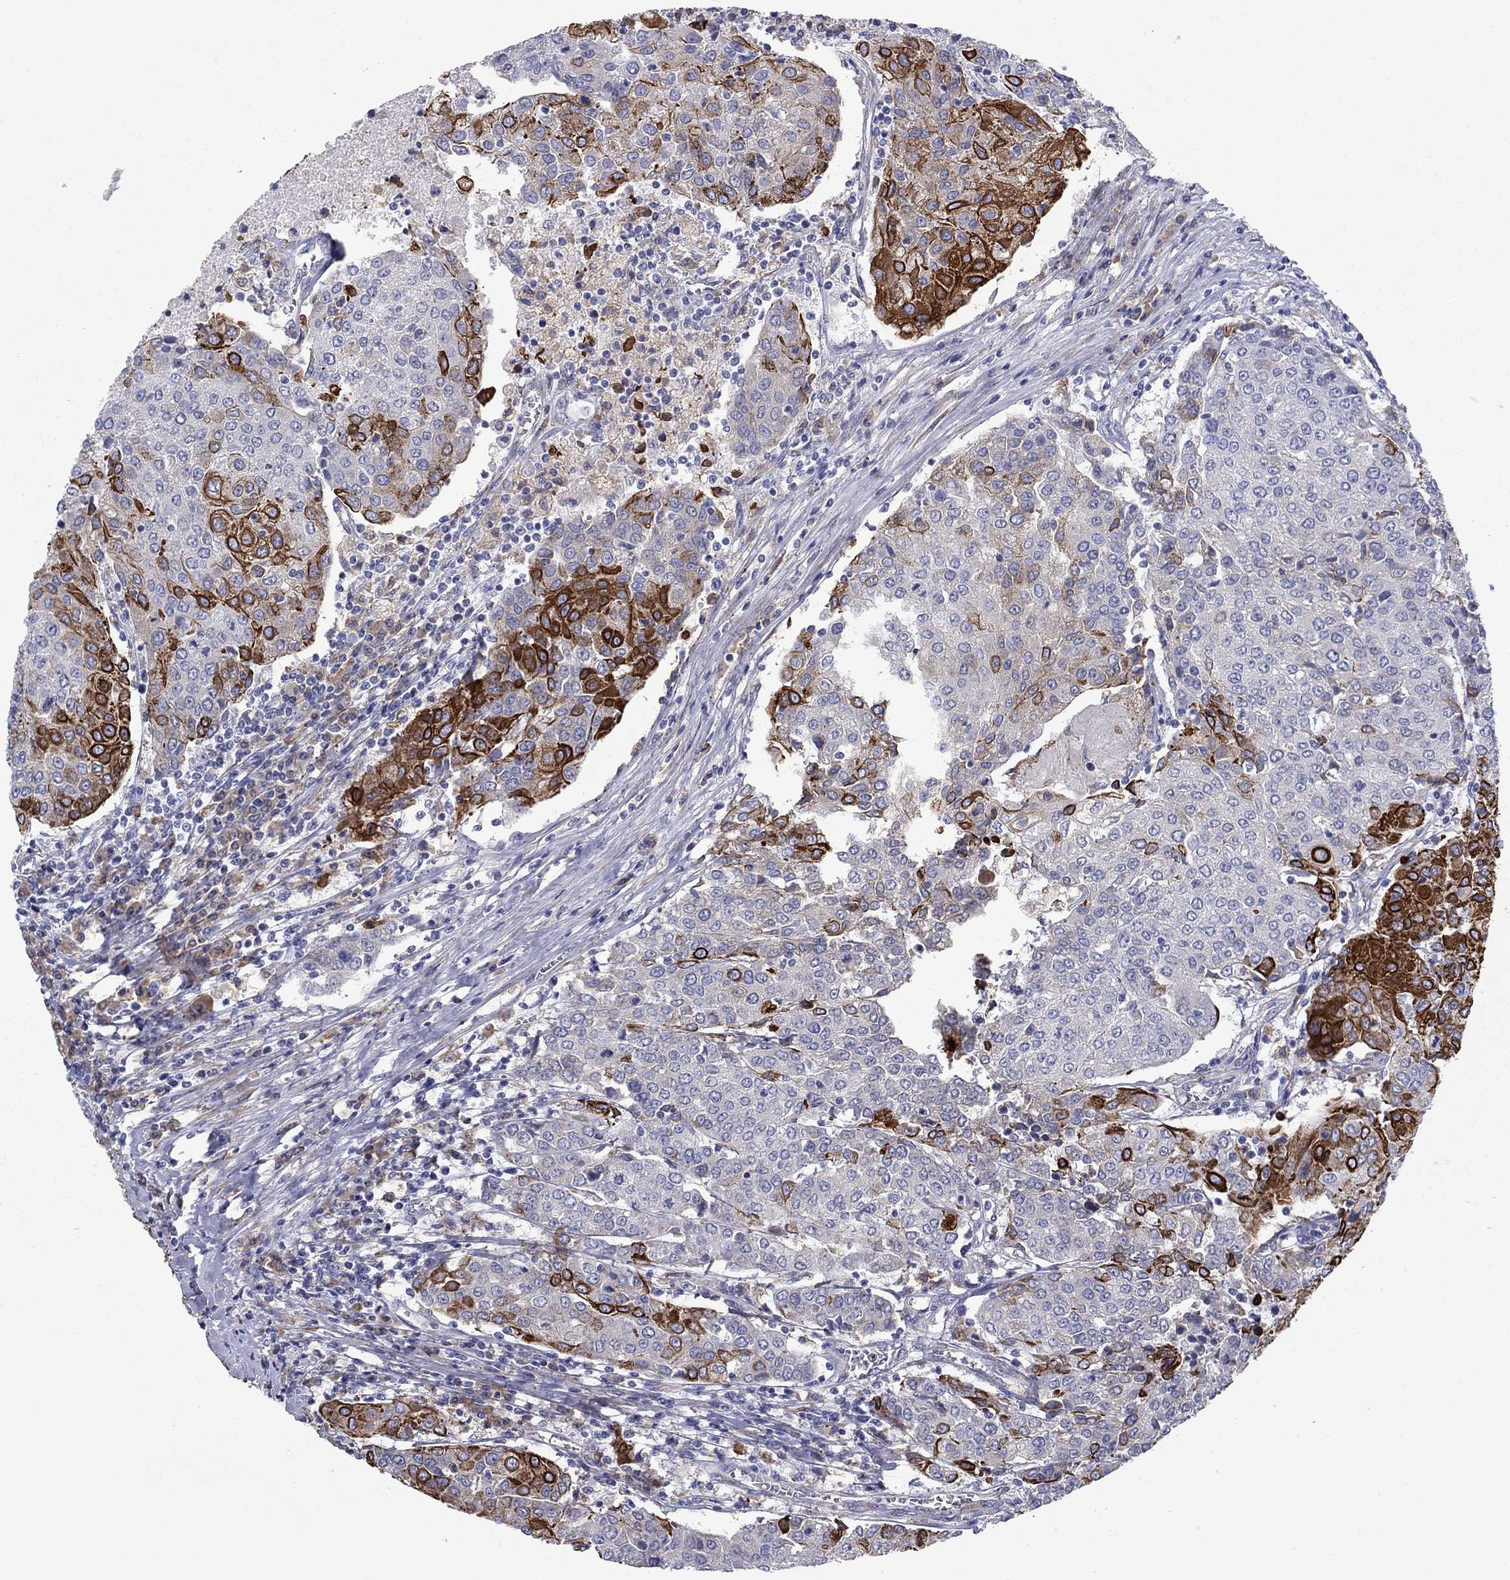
{"staining": {"intensity": "strong", "quantity": "25%-75%", "location": "cytoplasmic/membranous,nuclear"}, "tissue": "urothelial cancer", "cell_type": "Tumor cells", "image_type": "cancer", "snomed": [{"axis": "morphology", "description": "Urothelial carcinoma, High grade"}, {"axis": "topography", "description": "Urinary bladder"}], "caption": "Protein expression analysis of human urothelial cancer reveals strong cytoplasmic/membranous and nuclear positivity in about 25%-75% of tumor cells.", "gene": "TMPRSS11A", "patient": {"sex": "female", "age": 85}}